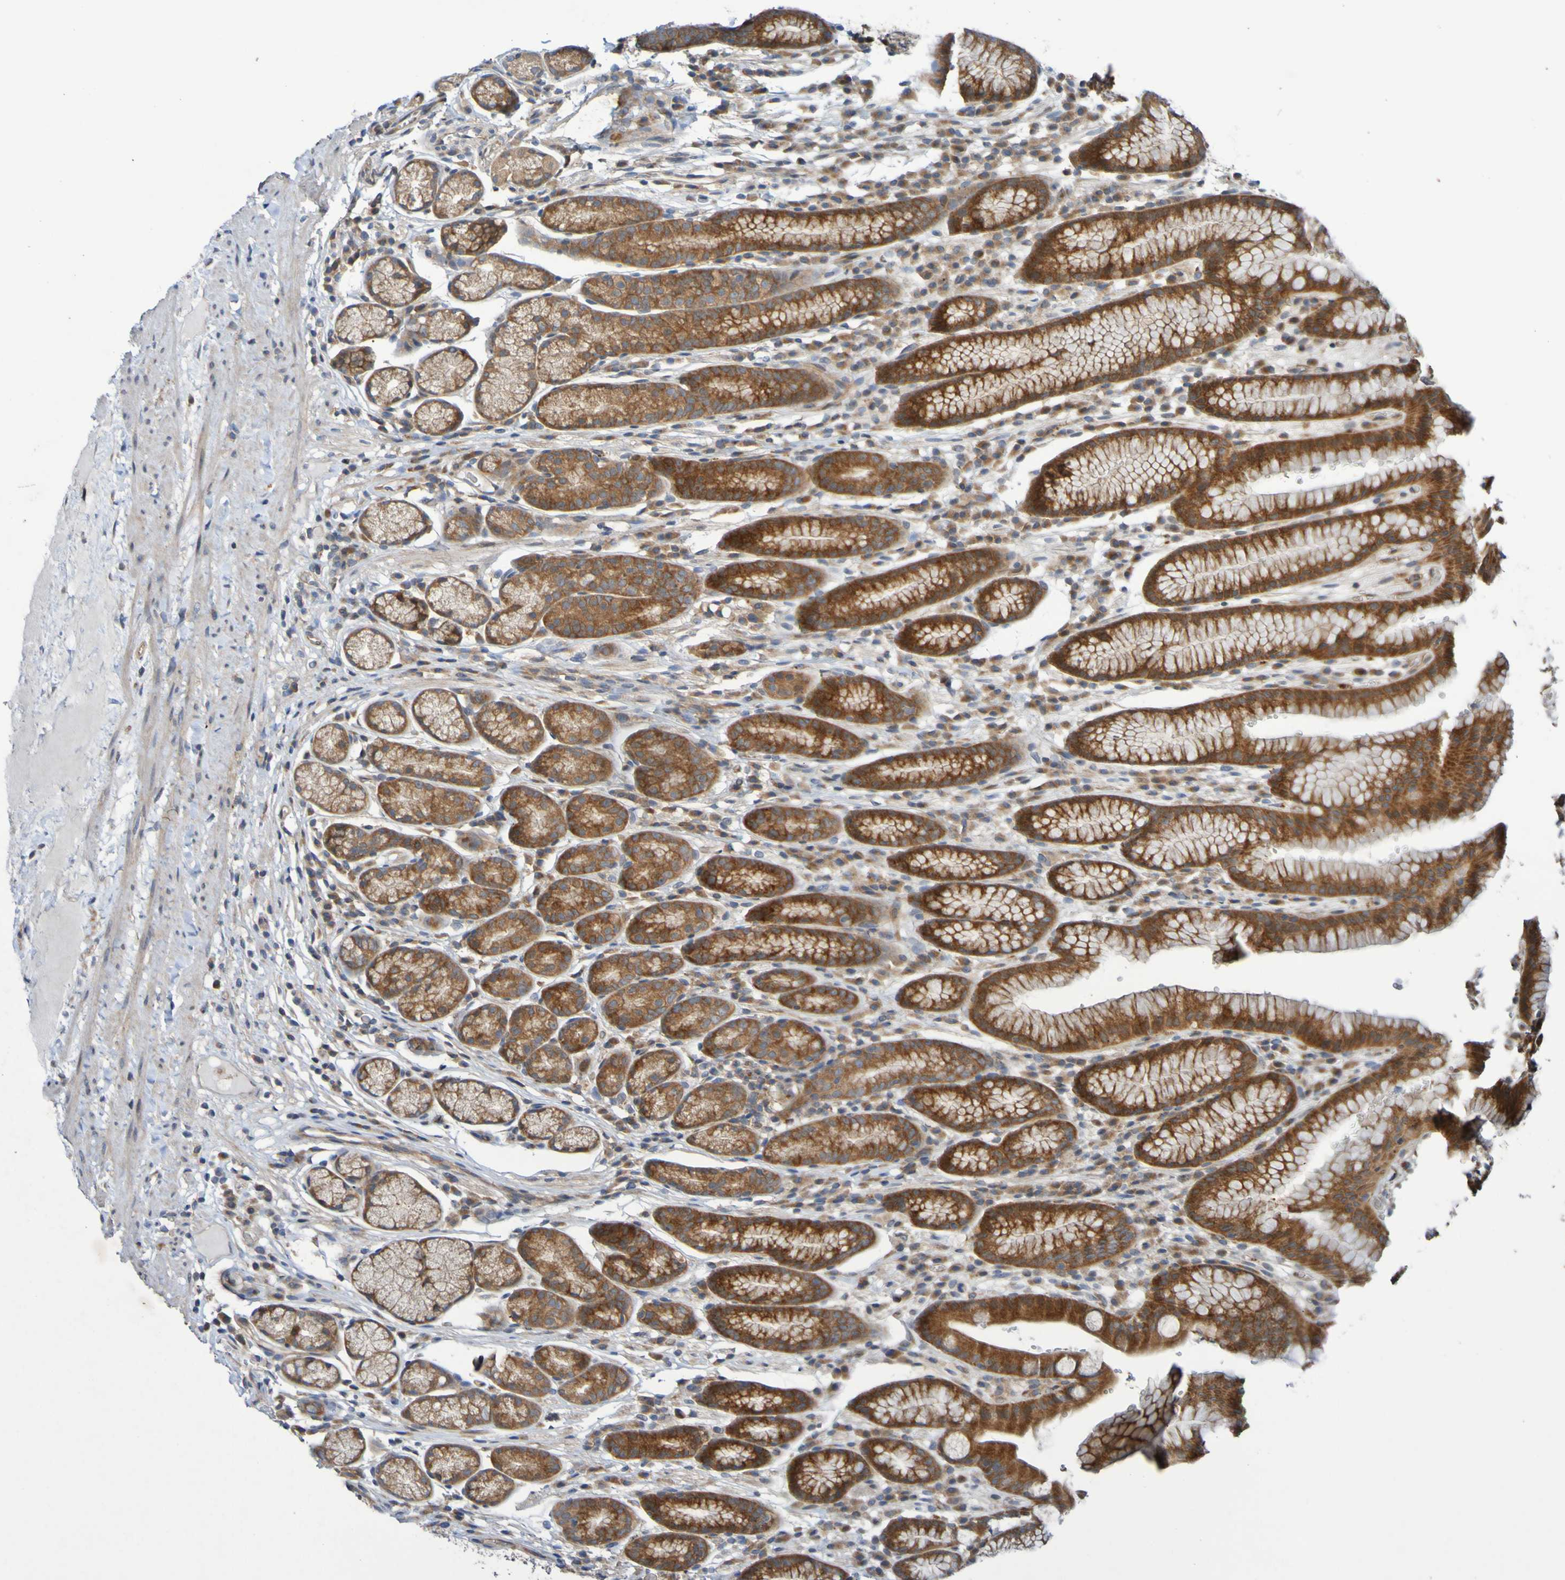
{"staining": {"intensity": "moderate", "quantity": ">75%", "location": "cytoplasmic/membranous"}, "tissue": "stomach", "cell_type": "Glandular cells", "image_type": "normal", "snomed": [{"axis": "morphology", "description": "Normal tissue, NOS"}, {"axis": "topography", "description": "Stomach, lower"}], "caption": "DAB immunohistochemical staining of benign human stomach shows moderate cytoplasmic/membranous protein staining in about >75% of glandular cells.", "gene": "SDK1", "patient": {"sex": "male", "age": 52}}